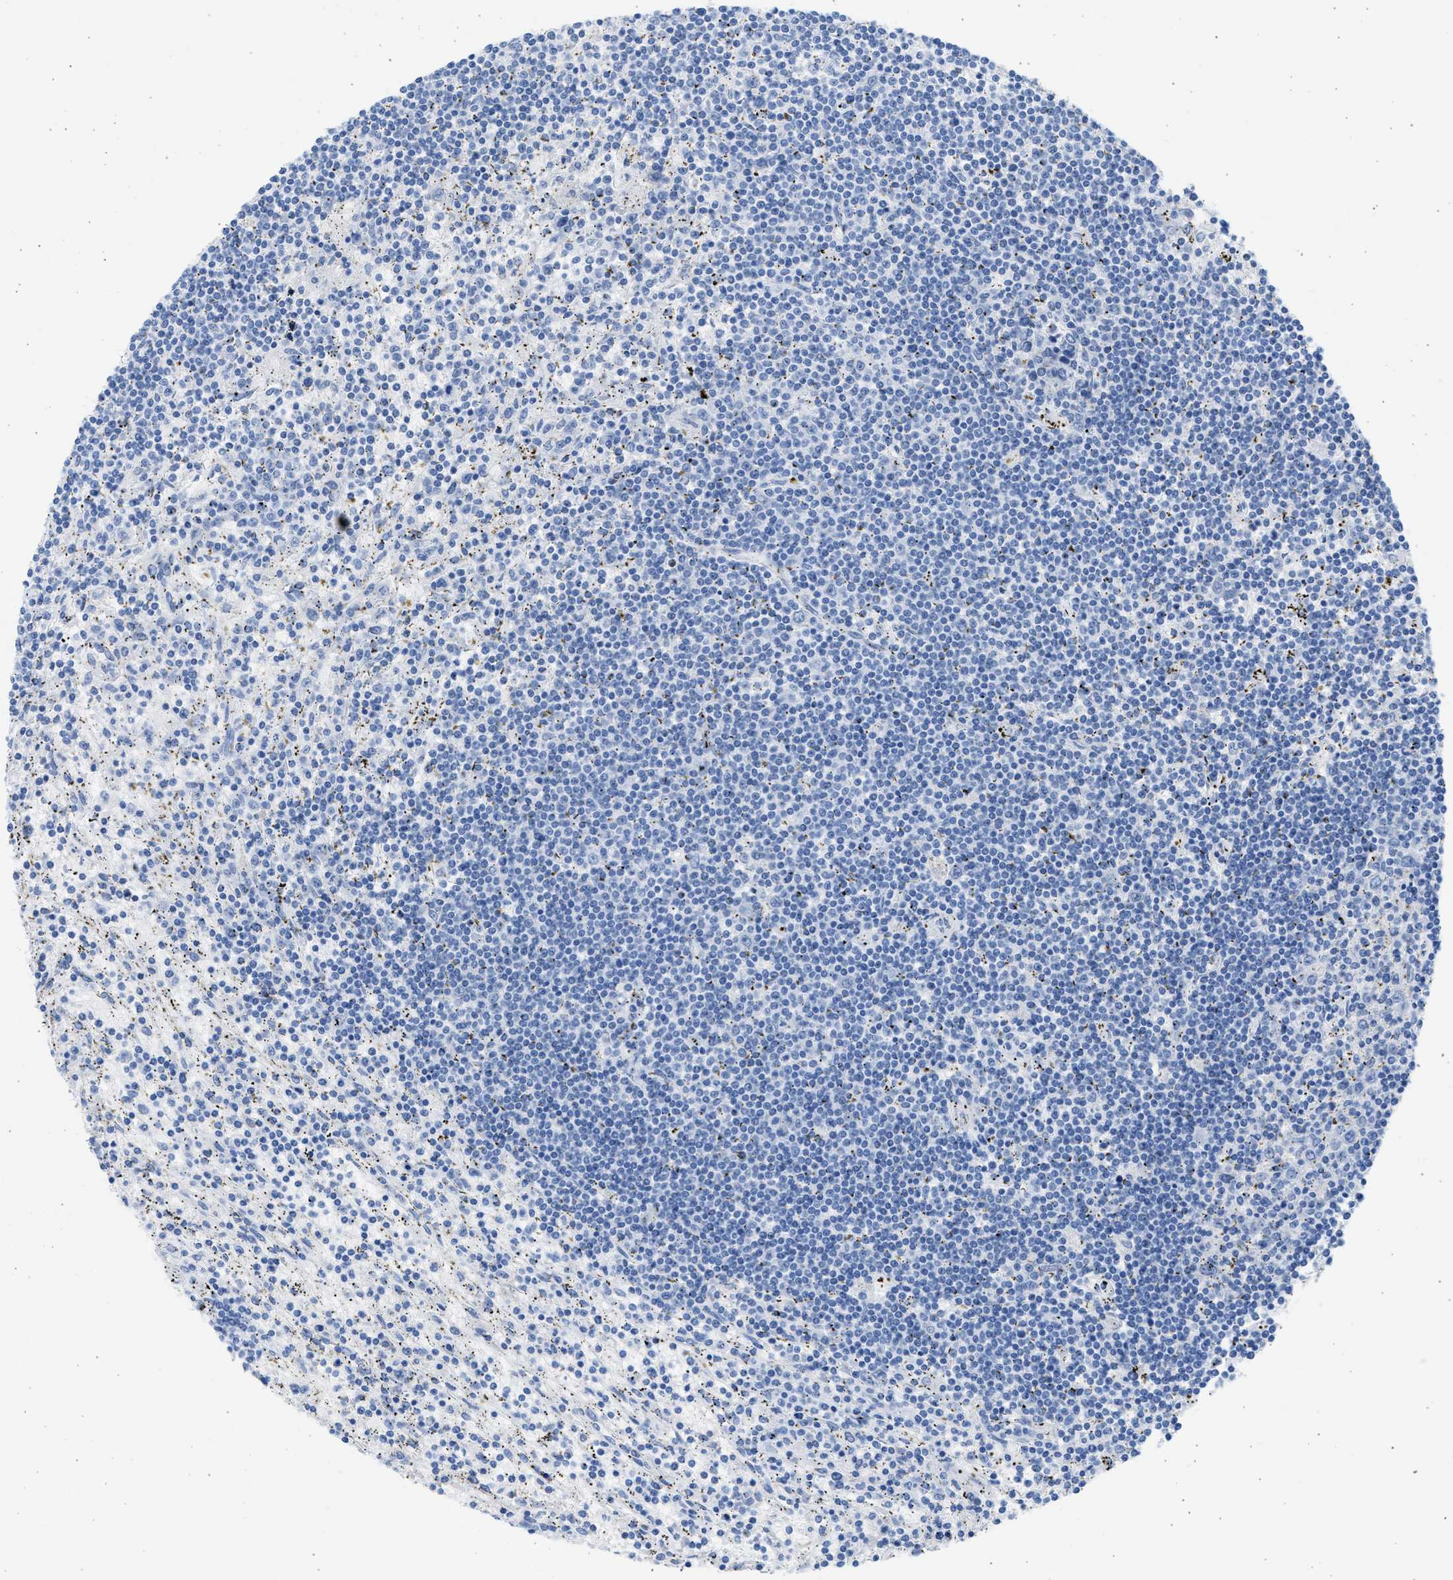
{"staining": {"intensity": "negative", "quantity": "none", "location": "none"}, "tissue": "lymphoma", "cell_type": "Tumor cells", "image_type": "cancer", "snomed": [{"axis": "morphology", "description": "Malignant lymphoma, non-Hodgkin's type, Low grade"}, {"axis": "topography", "description": "Spleen"}], "caption": "Human lymphoma stained for a protein using IHC reveals no positivity in tumor cells.", "gene": "SPATA3", "patient": {"sex": "male", "age": 76}}